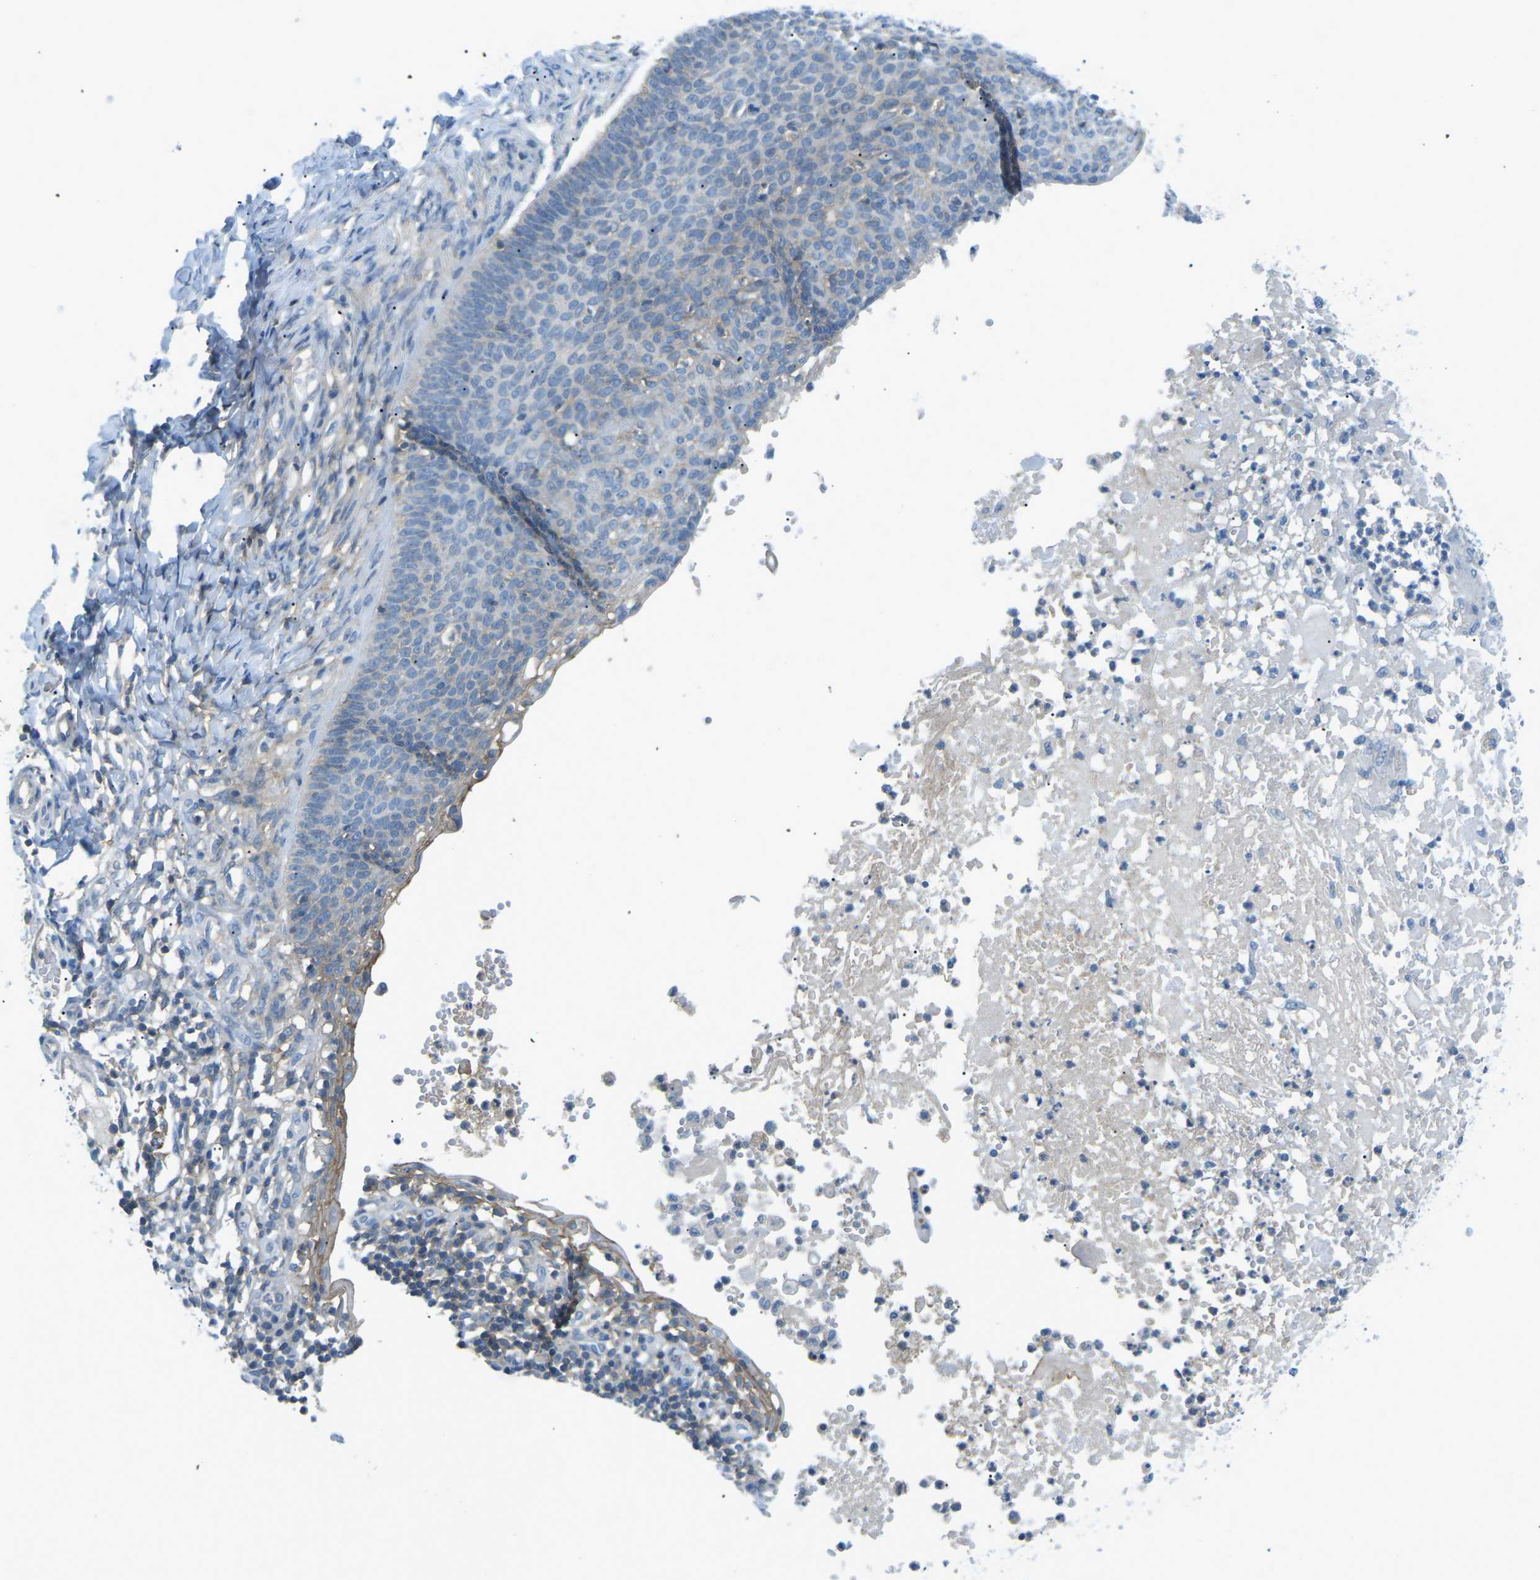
{"staining": {"intensity": "weak", "quantity": "<25%", "location": "cytoplasmic/membranous"}, "tissue": "skin cancer", "cell_type": "Tumor cells", "image_type": "cancer", "snomed": [{"axis": "morphology", "description": "Normal tissue, NOS"}, {"axis": "morphology", "description": "Basal cell carcinoma"}, {"axis": "topography", "description": "Skin"}], "caption": "The IHC micrograph has no significant staining in tumor cells of skin basal cell carcinoma tissue.", "gene": "CD47", "patient": {"sex": "male", "age": 87}}